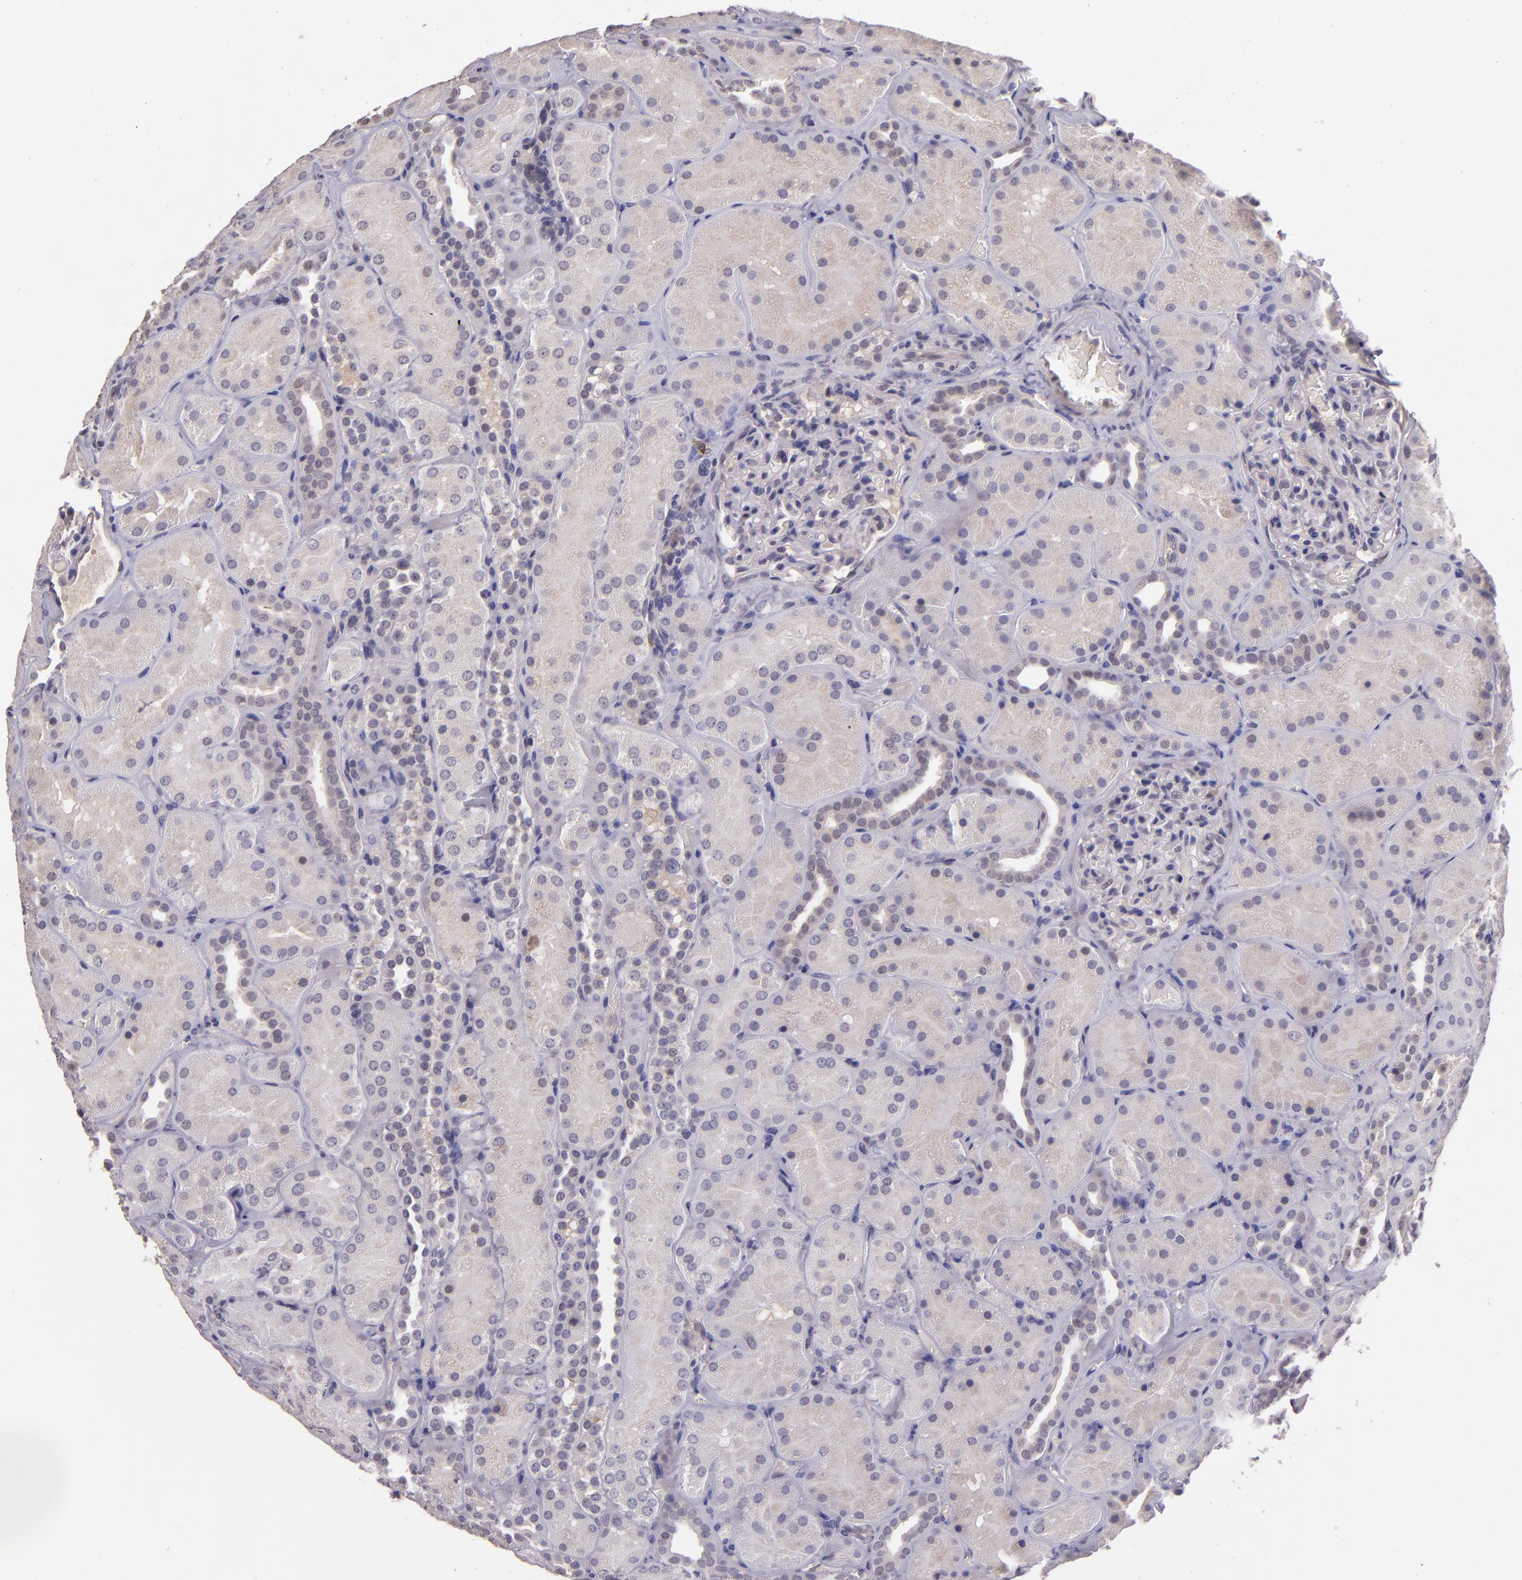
{"staining": {"intensity": "negative", "quantity": "none", "location": "none"}, "tissue": "kidney", "cell_type": "Cells in glomeruli", "image_type": "normal", "snomed": [{"axis": "morphology", "description": "Normal tissue, NOS"}, {"axis": "topography", "description": "Kidney"}], "caption": "Image shows no protein positivity in cells in glomeruli of normal kidney.", "gene": "TAF7L", "patient": {"sex": "male", "age": 28}}